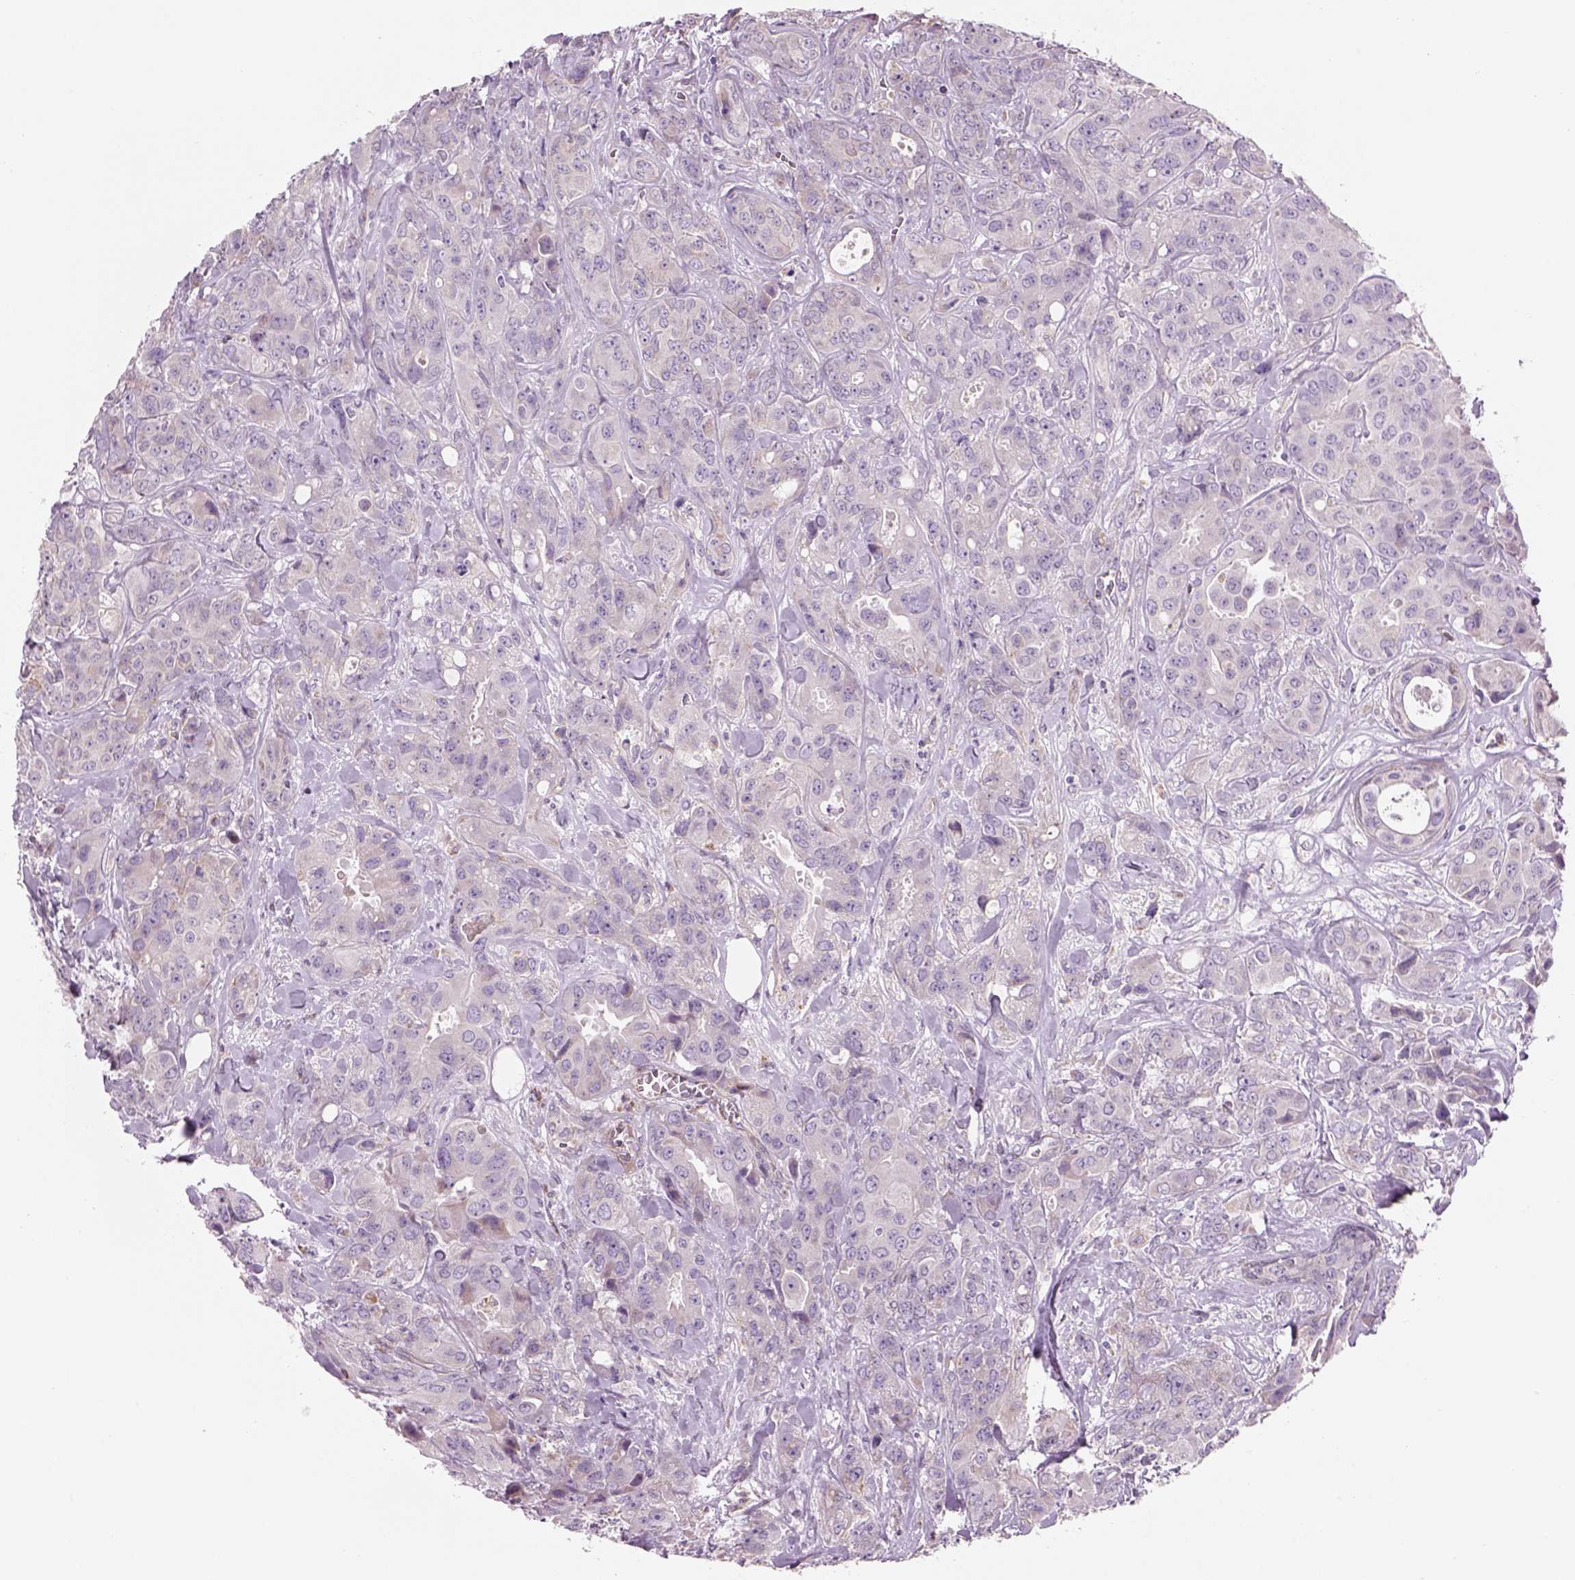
{"staining": {"intensity": "negative", "quantity": "none", "location": "none"}, "tissue": "breast cancer", "cell_type": "Tumor cells", "image_type": "cancer", "snomed": [{"axis": "morphology", "description": "Duct carcinoma"}, {"axis": "topography", "description": "Breast"}], "caption": "Immunohistochemistry micrograph of neoplastic tissue: human breast cancer (invasive ductal carcinoma) stained with DAB (3,3'-diaminobenzidine) exhibits no significant protein positivity in tumor cells.", "gene": "IFT52", "patient": {"sex": "female", "age": 43}}